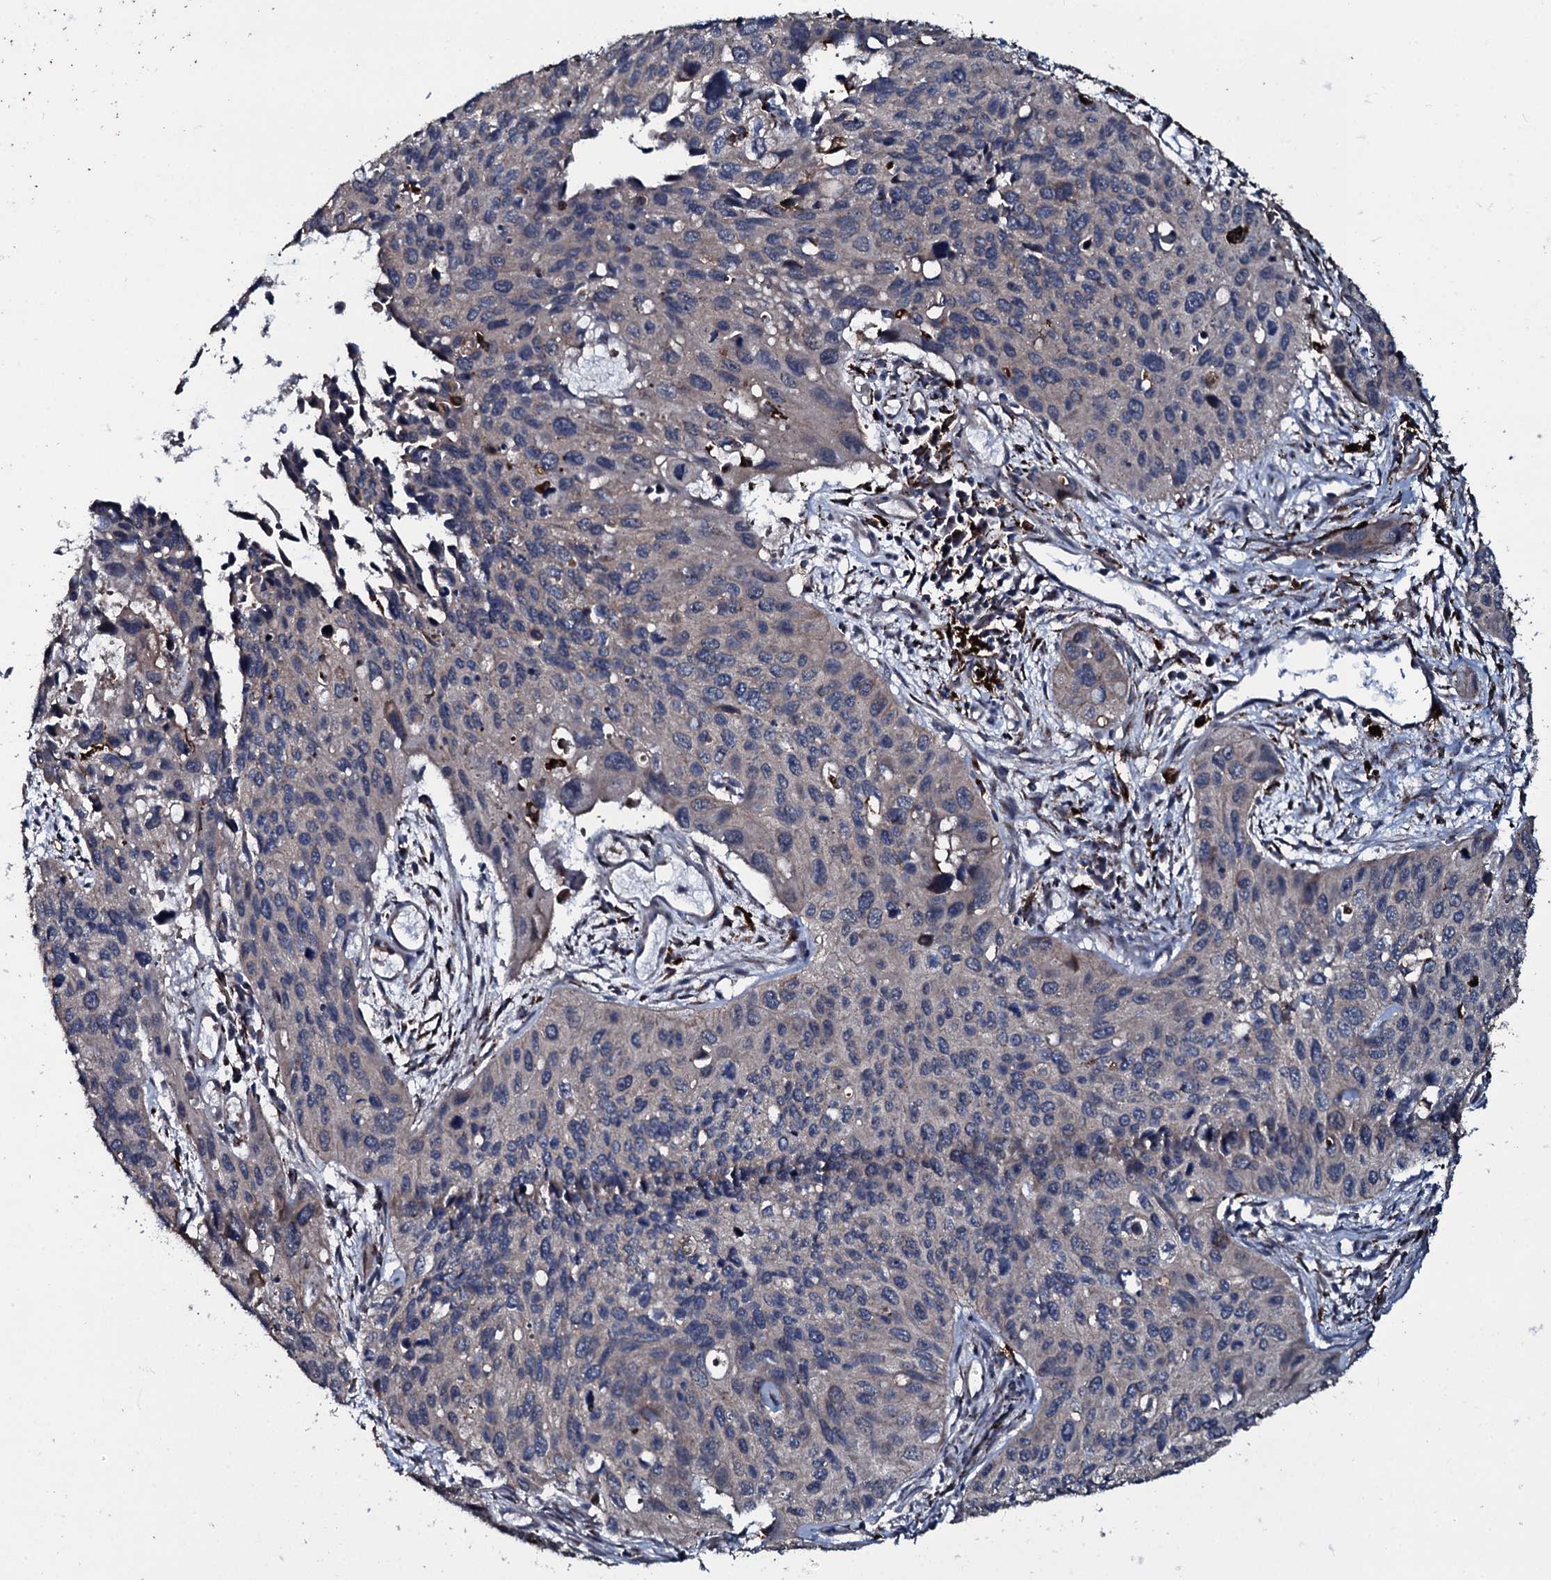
{"staining": {"intensity": "negative", "quantity": "none", "location": "none"}, "tissue": "cervical cancer", "cell_type": "Tumor cells", "image_type": "cancer", "snomed": [{"axis": "morphology", "description": "Squamous cell carcinoma, NOS"}, {"axis": "topography", "description": "Cervix"}], "caption": "The photomicrograph demonstrates no staining of tumor cells in cervical cancer (squamous cell carcinoma).", "gene": "TPGS2", "patient": {"sex": "female", "age": 55}}